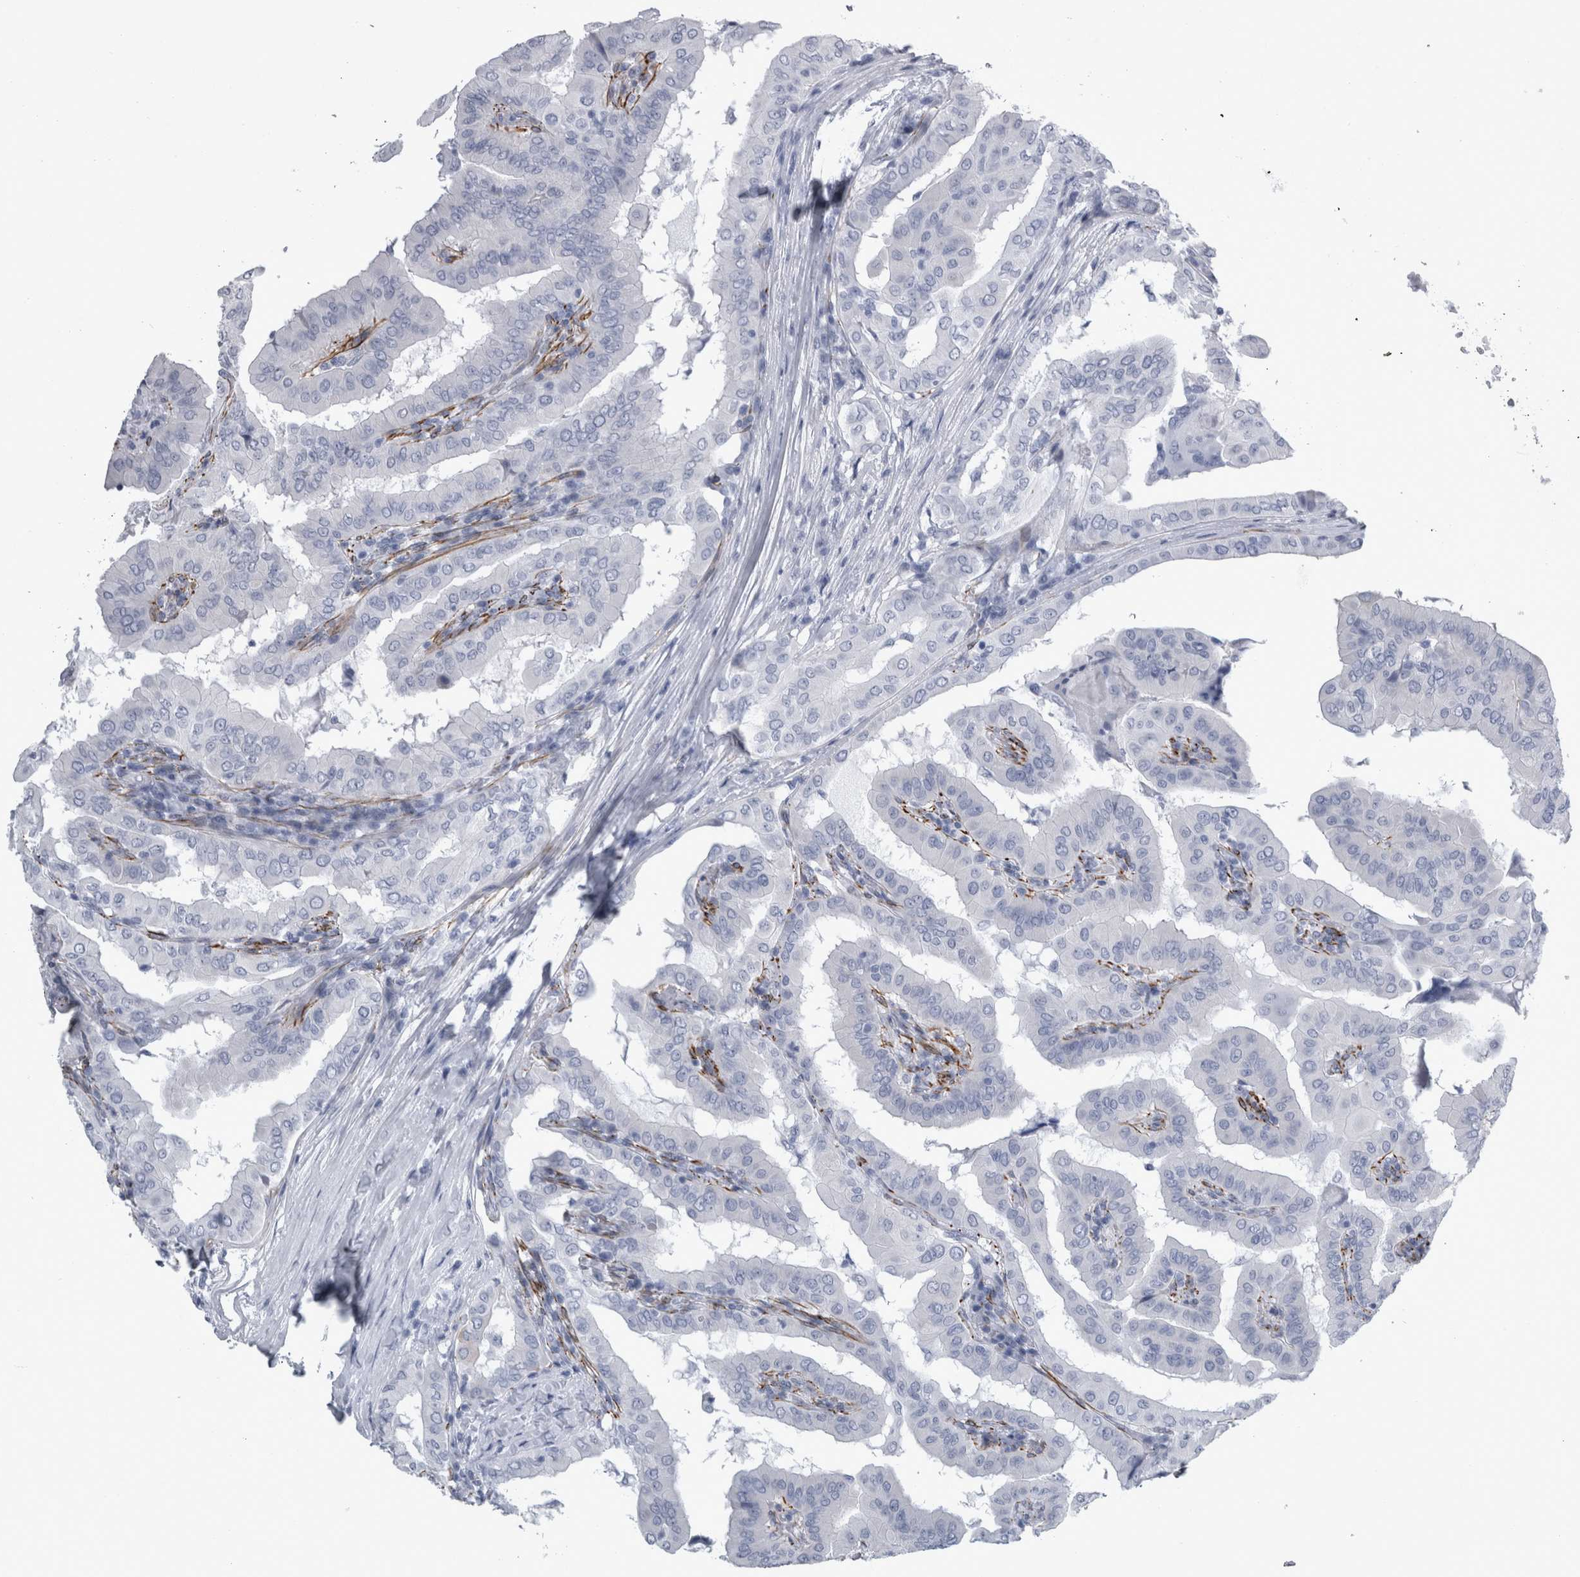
{"staining": {"intensity": "negative", "quantity": "none", "location": "none"}, "tissue": "thyroid cancer", "cell_type": "Tumor cells", "image_type": "cancer", "snomed": [{"axis": "morphology", "description": "Papillary adenocarcinoma, NOS"}, {"axis": "topography", "description": "Thyroid gland"}], "caption": "A photomicrograph of papillary adenocarcinoma (thyroid) stained for a protein demonstrates no brown staining in tumor cells.", "gene": "VWDE", "patient": {"sex": "male", "age": 33}}